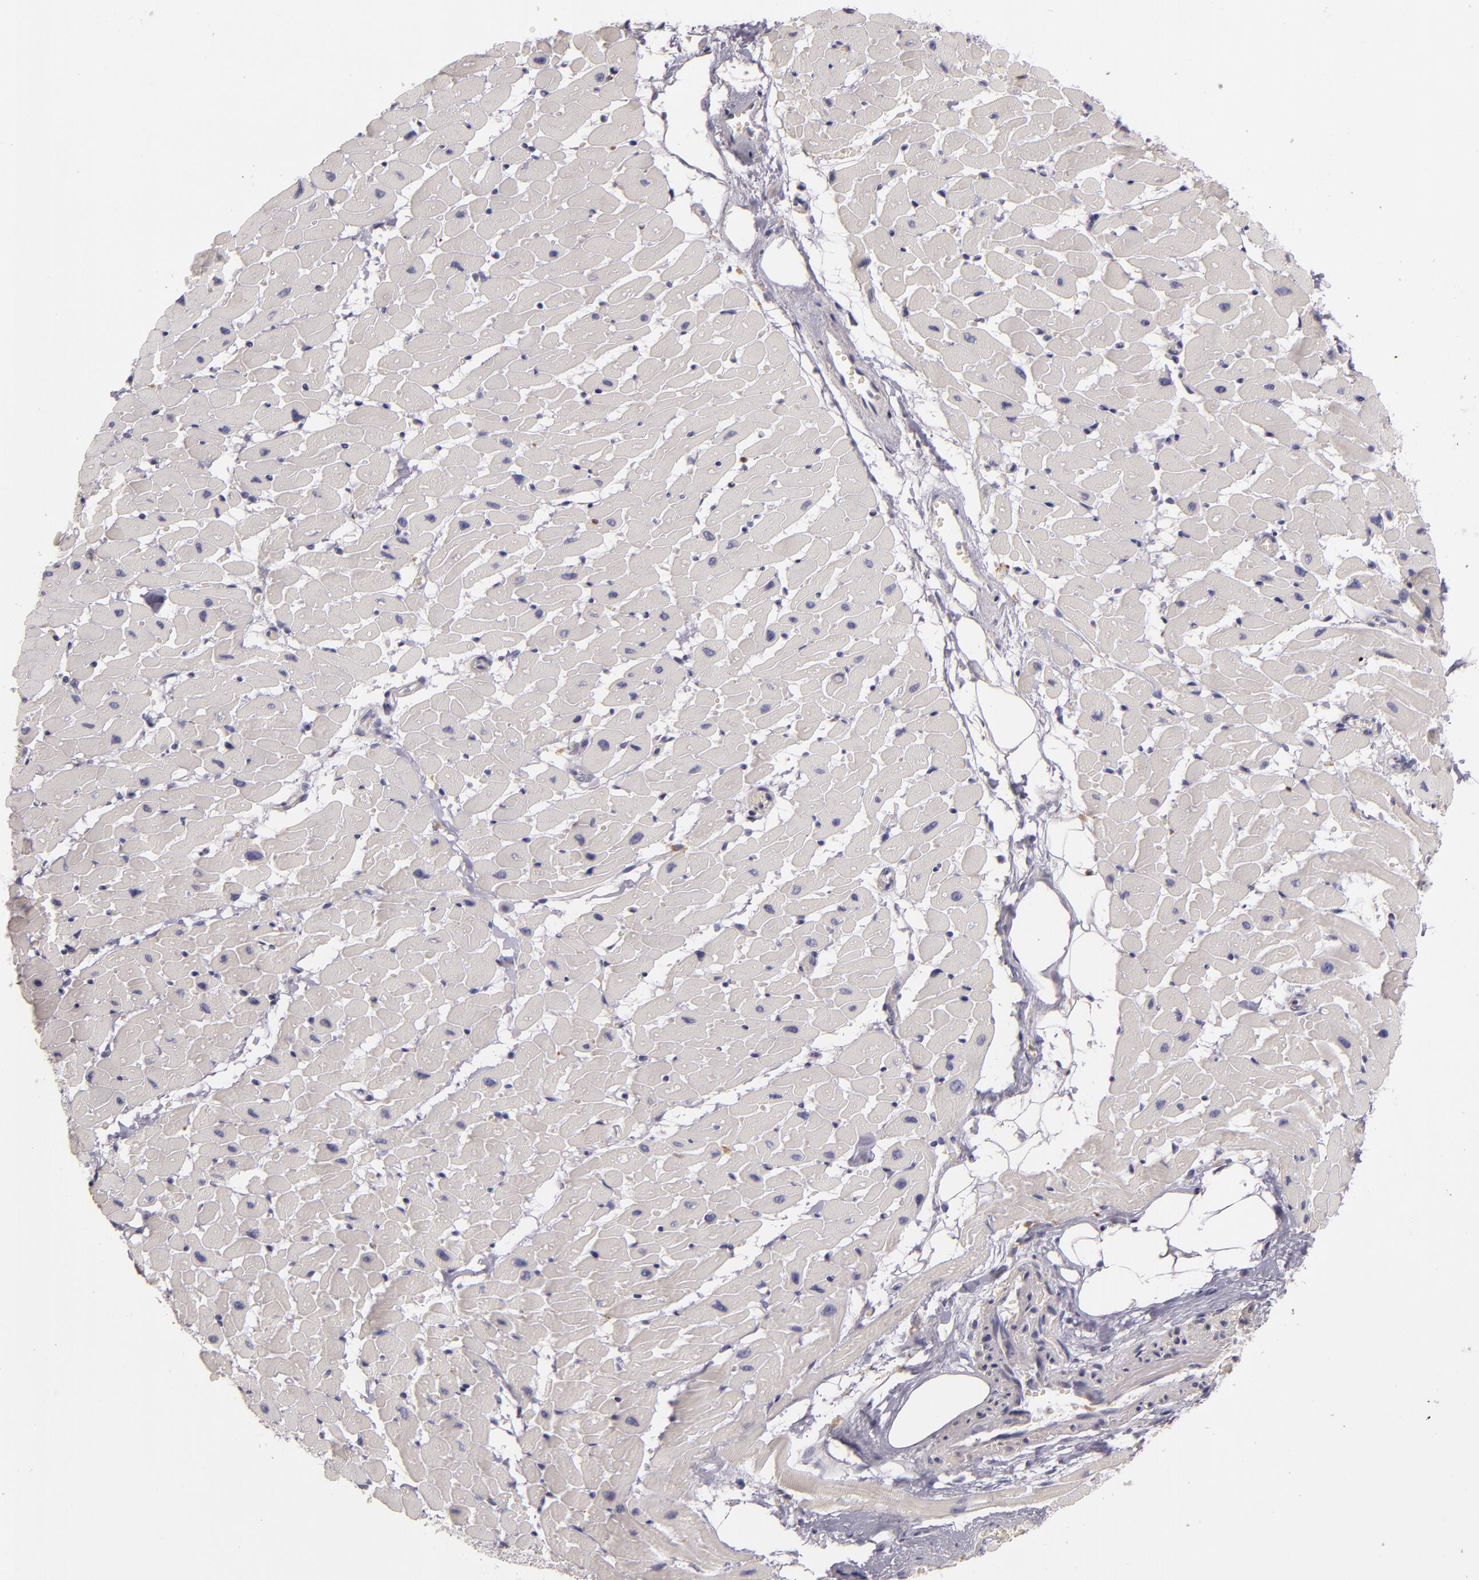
{"staining": {"intensity": "negative", "quantity": "none", "location": "none"}, "tissue": "heart muscle", "cell_type": "Cardiomyocytes", "image_type": "normal", "snomed": [{"axis": "morphology", "description": "Normal tissue, NOS"}, {"axis": "topography", "description": "Heart"}], "caption": "The histopathology image shows no significant positivity in cardiomyocytes of heart muscle.", "gene": "TLR8", "patient": {"sex": "female", "age": 19}}